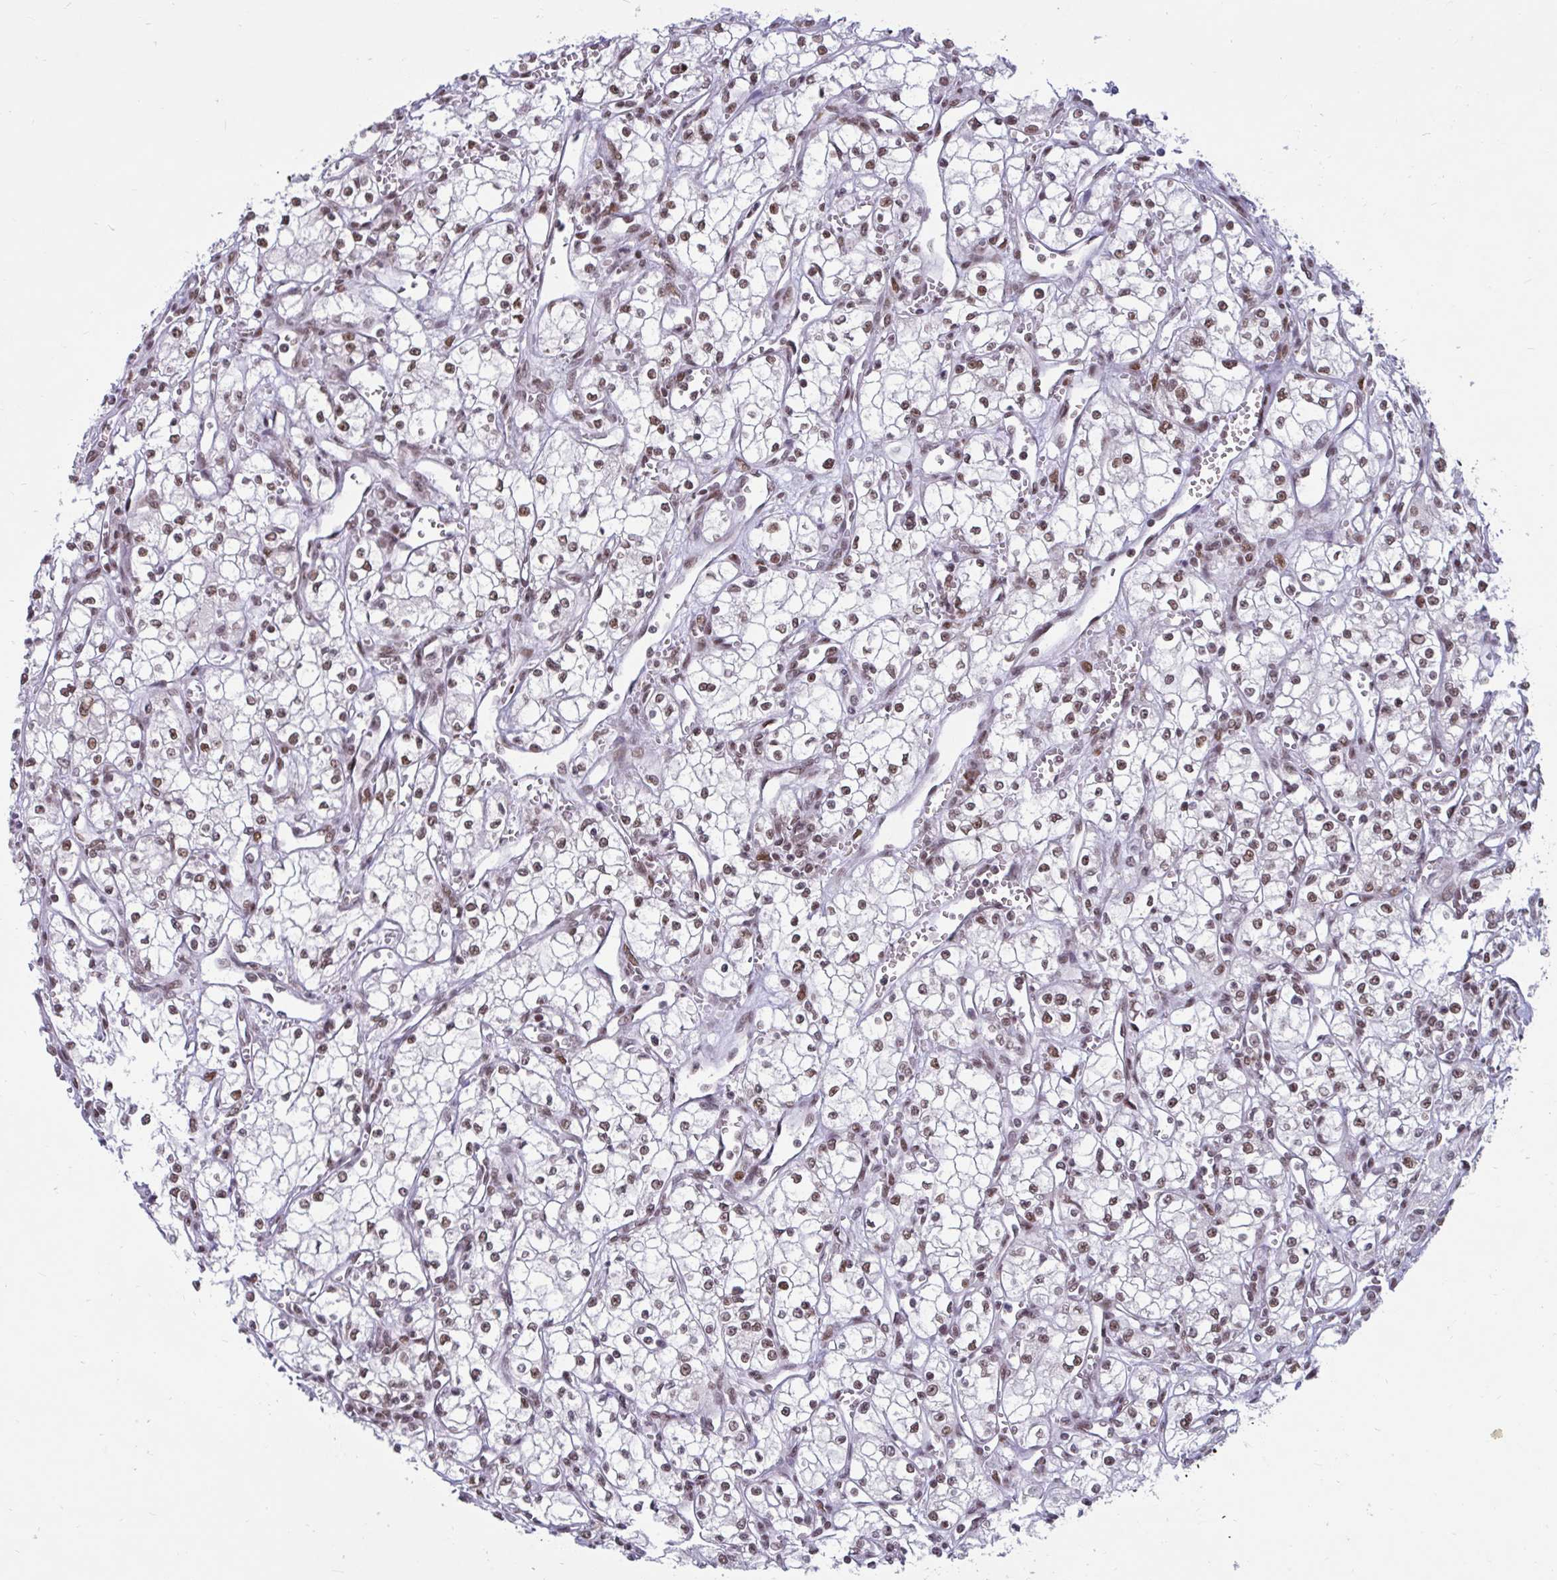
{"staining": {"intensity": "weak", "quantity": ">75%", "location": "nuclear"}, "tissue": "renal cancer", "cell_type": "Tumor cells", "image_type": "cancer", "snomed": [{"axis": "morphology", "description": "Adenocarcinoma, NOS"}, {"axis": "topography", "description": "Kidney"}], "caption": "Immunohistochemistry (DAB) staining of human renal cancer (adenocarcinoma) displays weak nuclear protein positivity in about >75% of tumor cells.", "gene": "PHF10", "patient": {"sex": "male", "age": 59}}